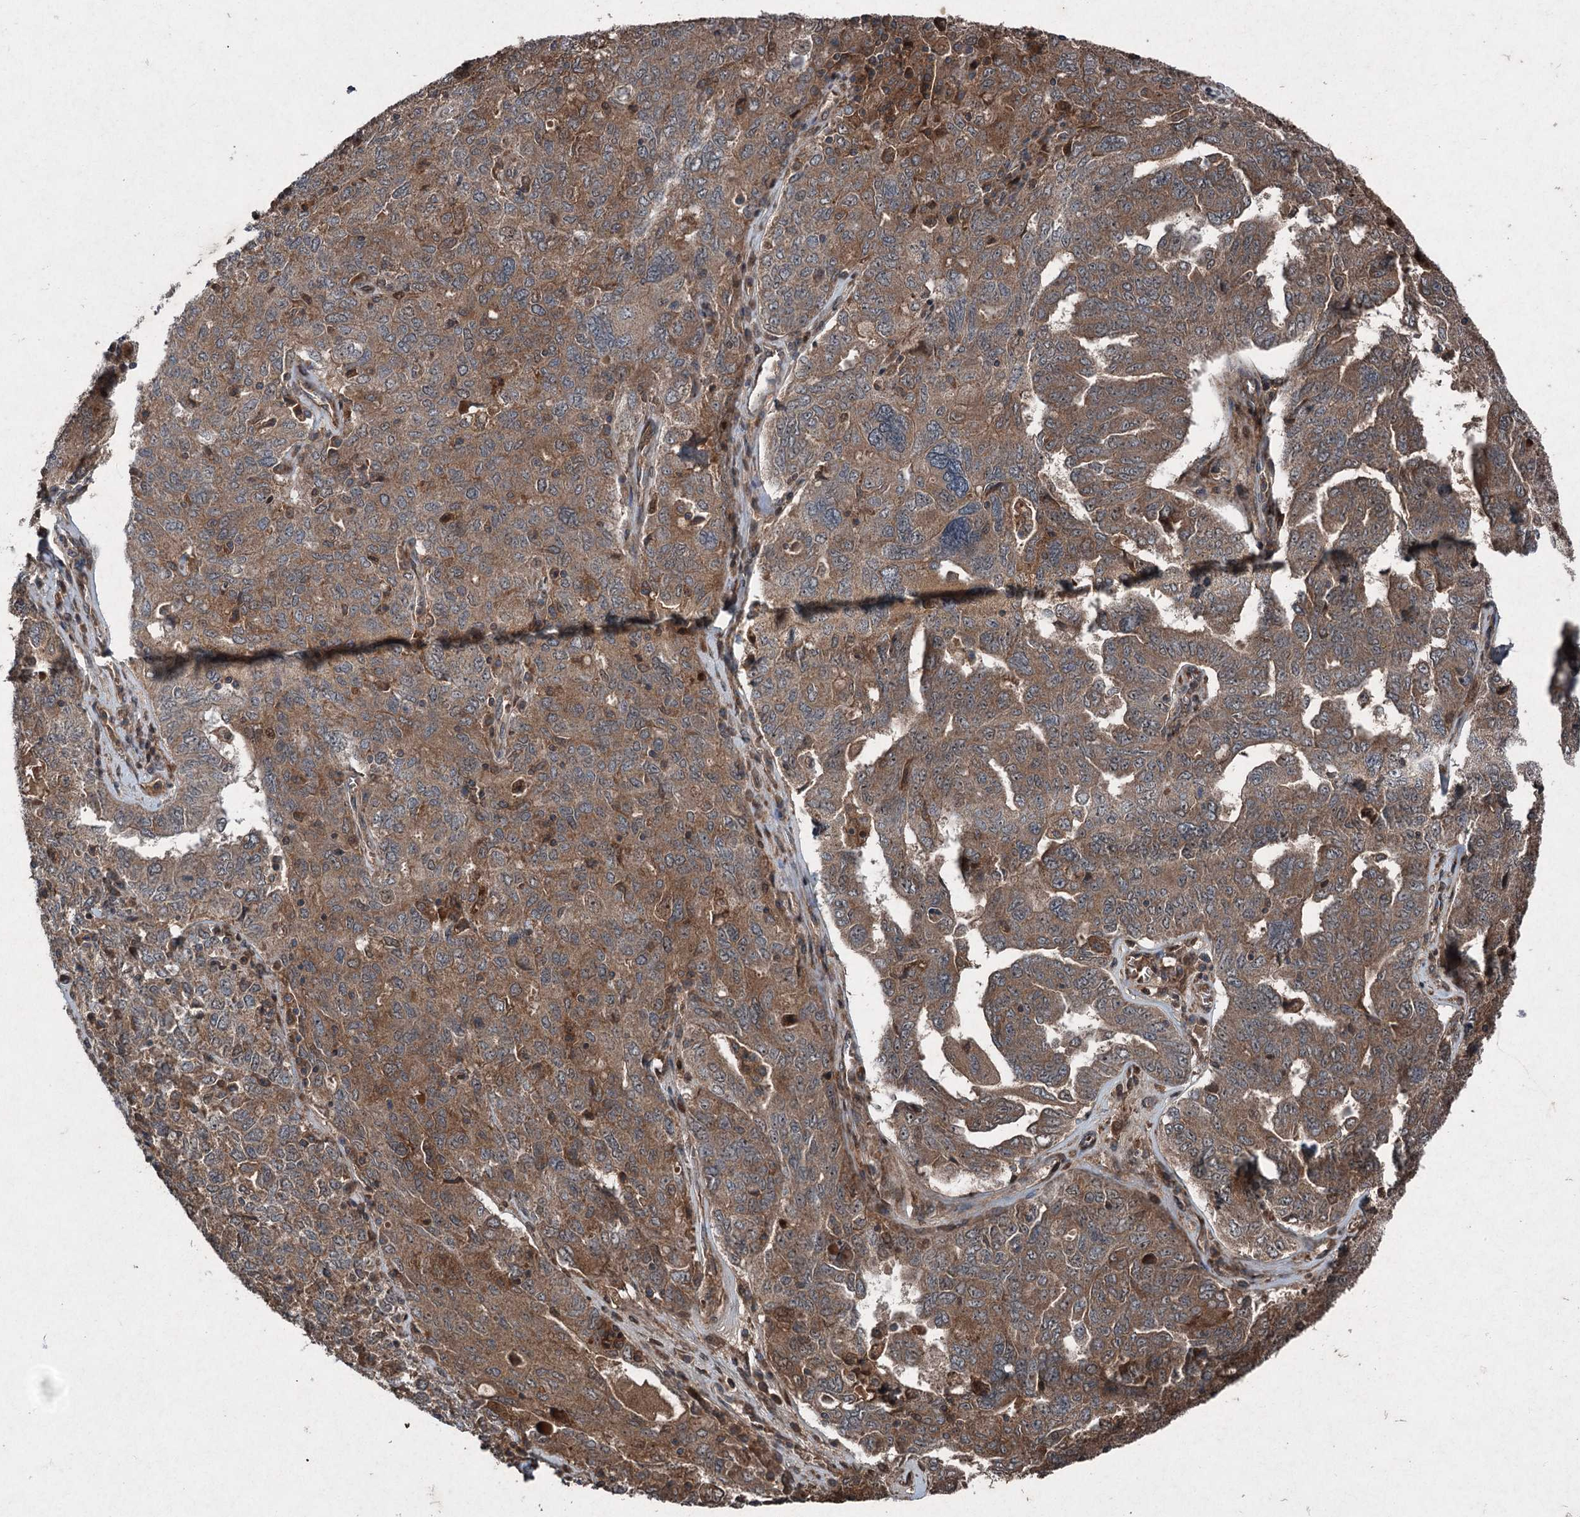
{"staining": {"intensity": "moderate", "quantity": ">75%", "location": "cytoplasmic/membranous"}, "tissue": "ovarian cancer", "cell_type": "Tumor cells", "image_type": "cancer", "snomed": [{"axis": "morphology", "description": "Carcinoma, endometroid"}, {"axis": "topography", "description": "Ovary"}], "caption": "Immunohistochemical staining of human ovarian endometroid carcinoma exhibits medium levels of moderate cytoplasmic/membranous positivity in about >75% of tumor cells.", "gene": "ALAS1", "patient": {"sex": "female", "age": 62}}